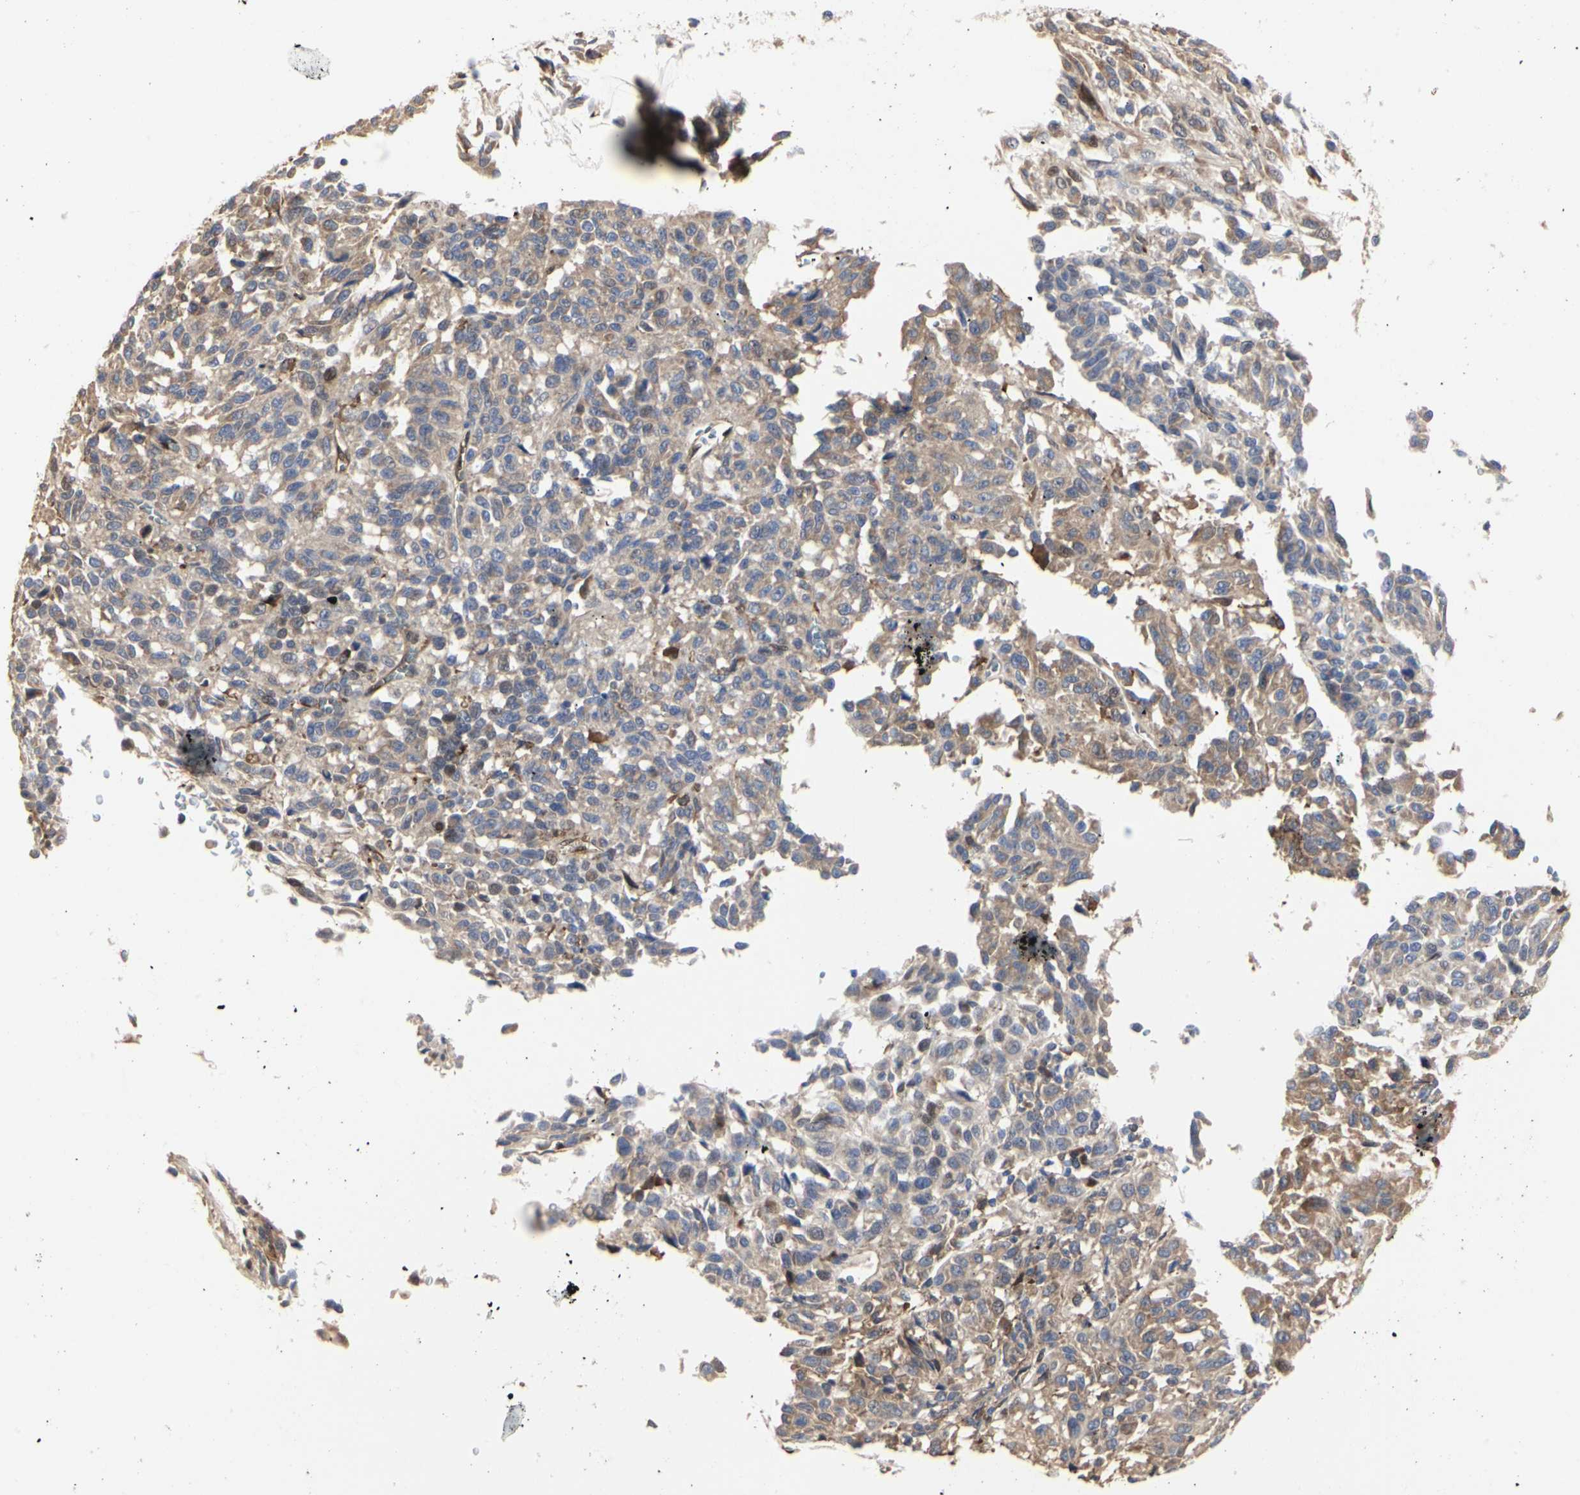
{"staining": {"intensity": "moderate", "quantity": ">75%", "location": "cytoplasmic/membranous"}, "tissue": "melanoma", "cell_type": "Tumor cells", "image_type": "cancer", "snomed": [{"axis": "morphology", "description": "Malignant melanoma, Metastatic site"}, {"axis": "topography", "description": "Lung"}], "caption": "A medium amount of moderate cytoplasmic/membranous expression is seen in about >75% of tumor cells in malignant melanoma (metastatic site) tissue.", "gene": "C3orf52", "patient": {"sex": "male", "age": 64}}